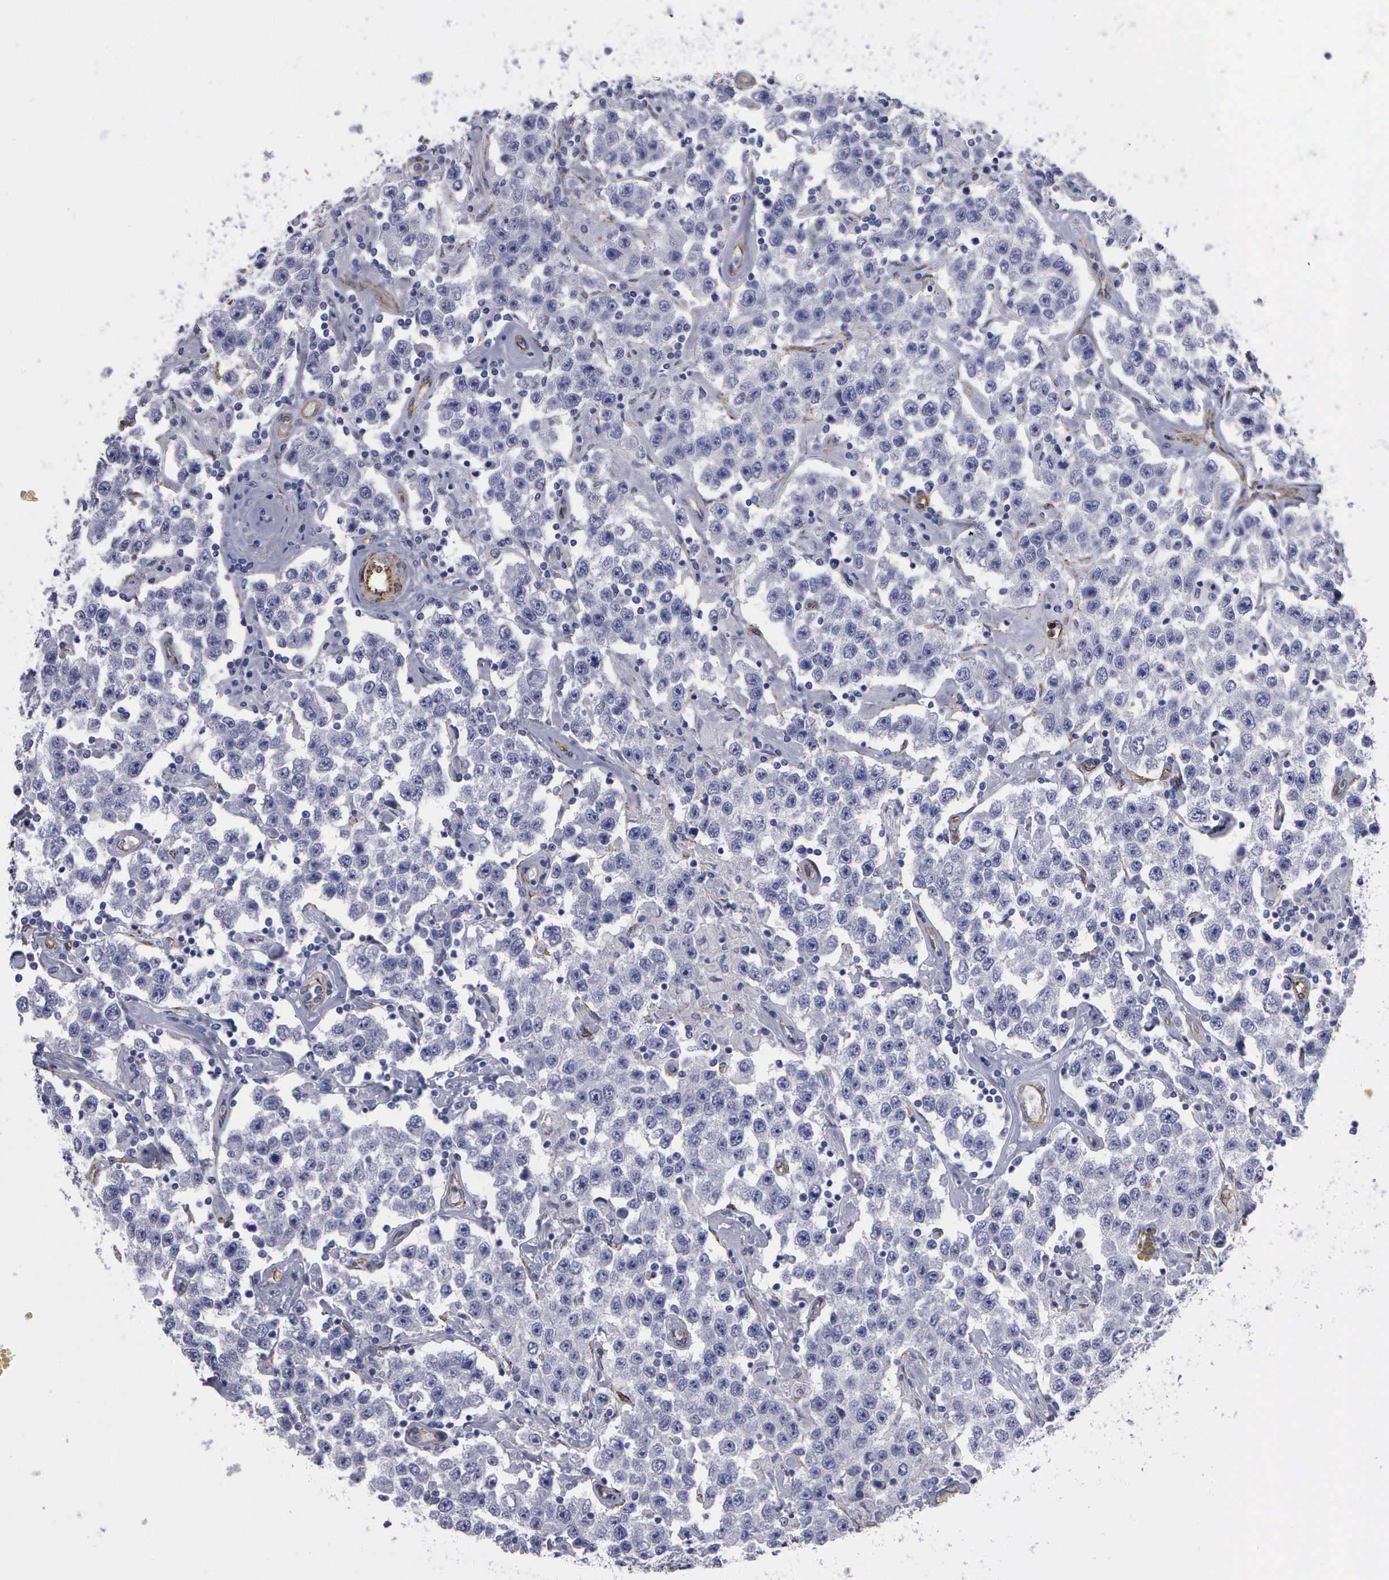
{"staining": {"intensity": "negative", "quantity": "none", "location": "none"}, "tissue": "testis cancer", "cell_type": "Tumor cells", "image_type": "cancer", "snomed": [{"axis": "morphology", "description": "Seminoma, NOS"}, {"axis": "topography", "description": "Testis"}], "caption": "An IHC image of seminoma (testis) is shown. There is no staining in tumor cells of seminoma (testis).", "gene": "MAGEB10", "patient": {"sex": "male", "age": 52}}